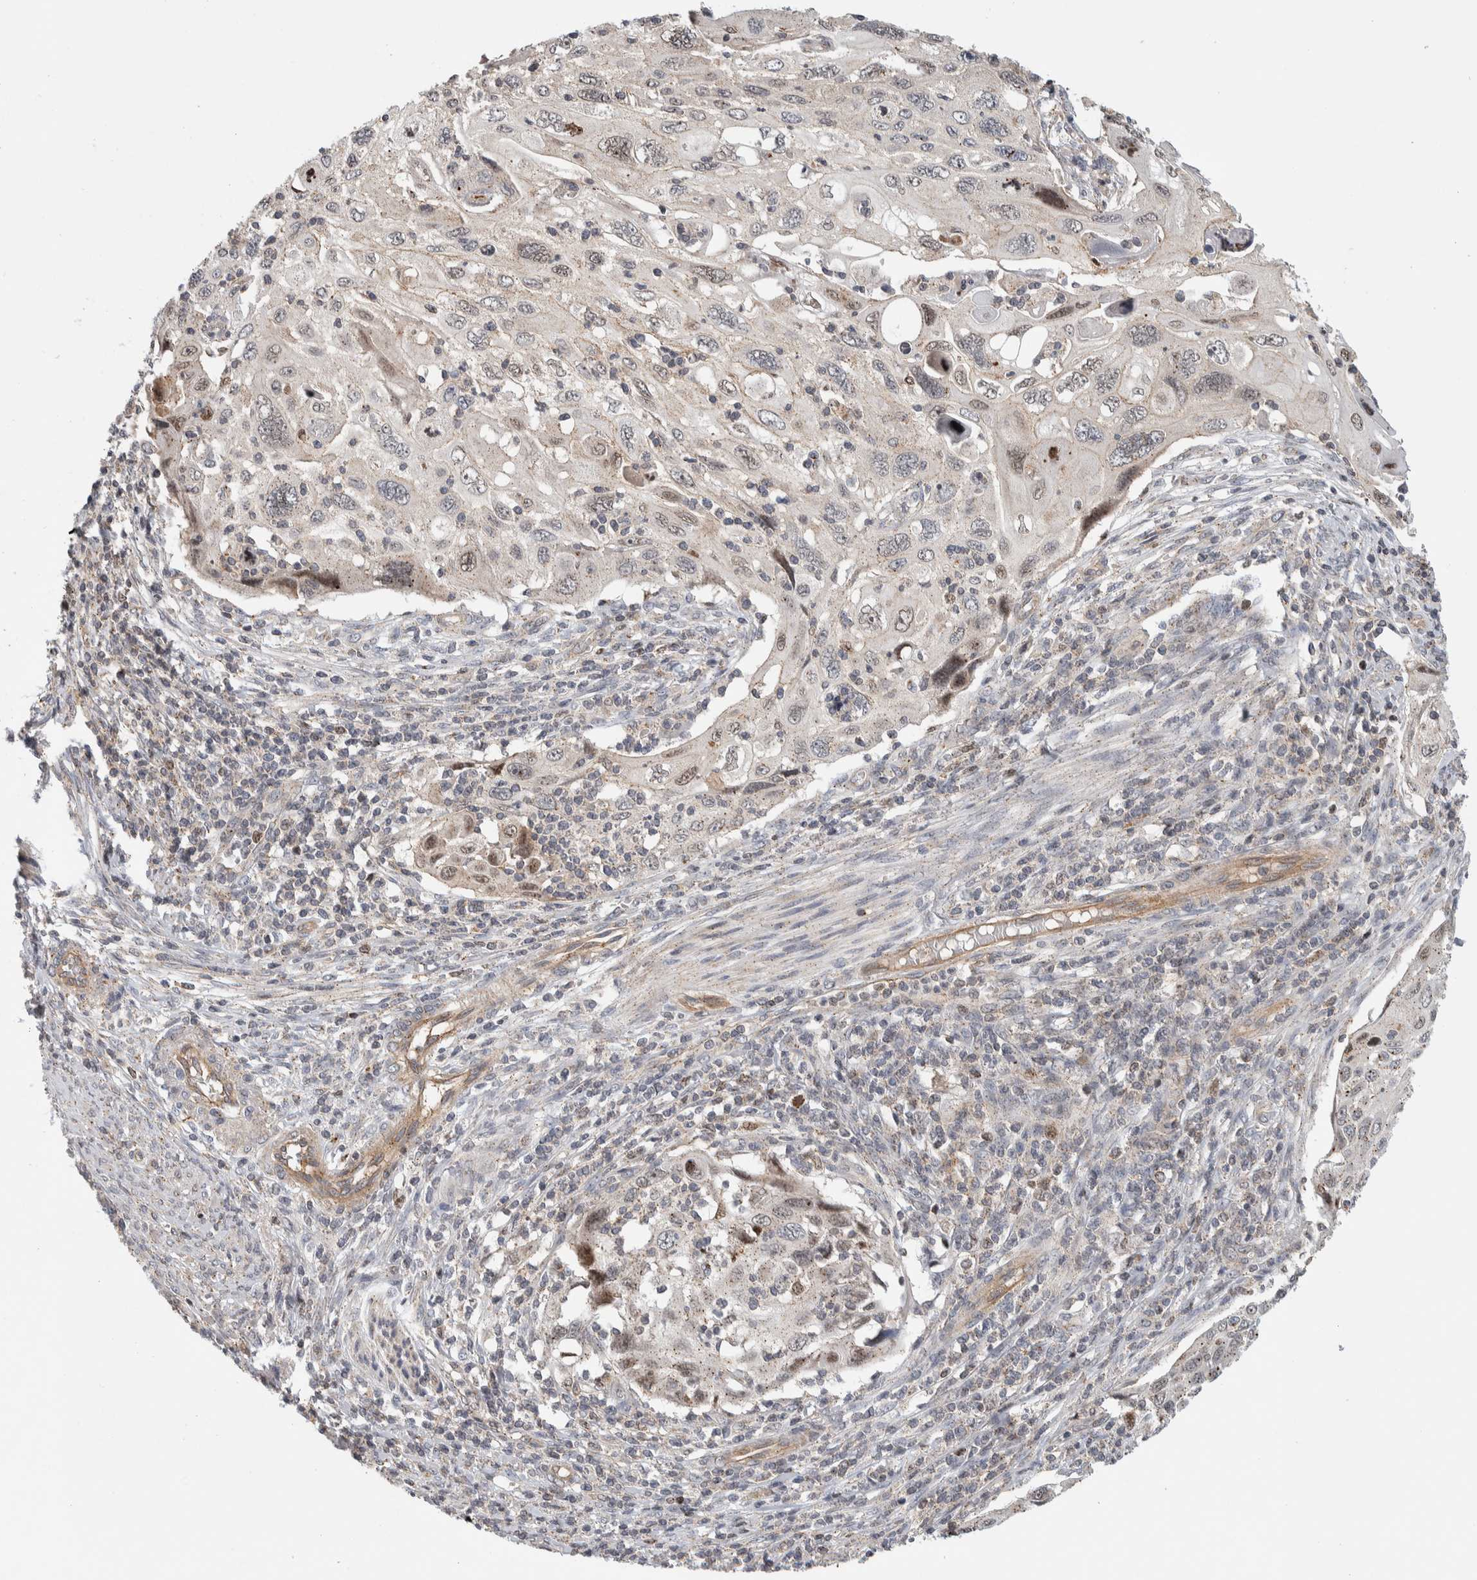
{"staining": {"intensity": "weak", "quantity": "25%-75%", "location": "cytoplasmic/membranous,nuclear"}, "tissue": "cervical cancer", "cell_type": "Tumor cells", "image_type": "cancer", "snomed": [{"axis": "morphology", "description": "Squamous cell carcinoma, NOS"}, {"axis": "topography", "description": "Cervix"}], "caption": "Cervical squamous cell carcinoma stained with a brown dye exhibits weak cytoplasmic/membranous and nuclear positive positivity in about 25%-75% of tumor cells.", "gene": "MSL1", "patient": {"sex": "female", "age": 70}}